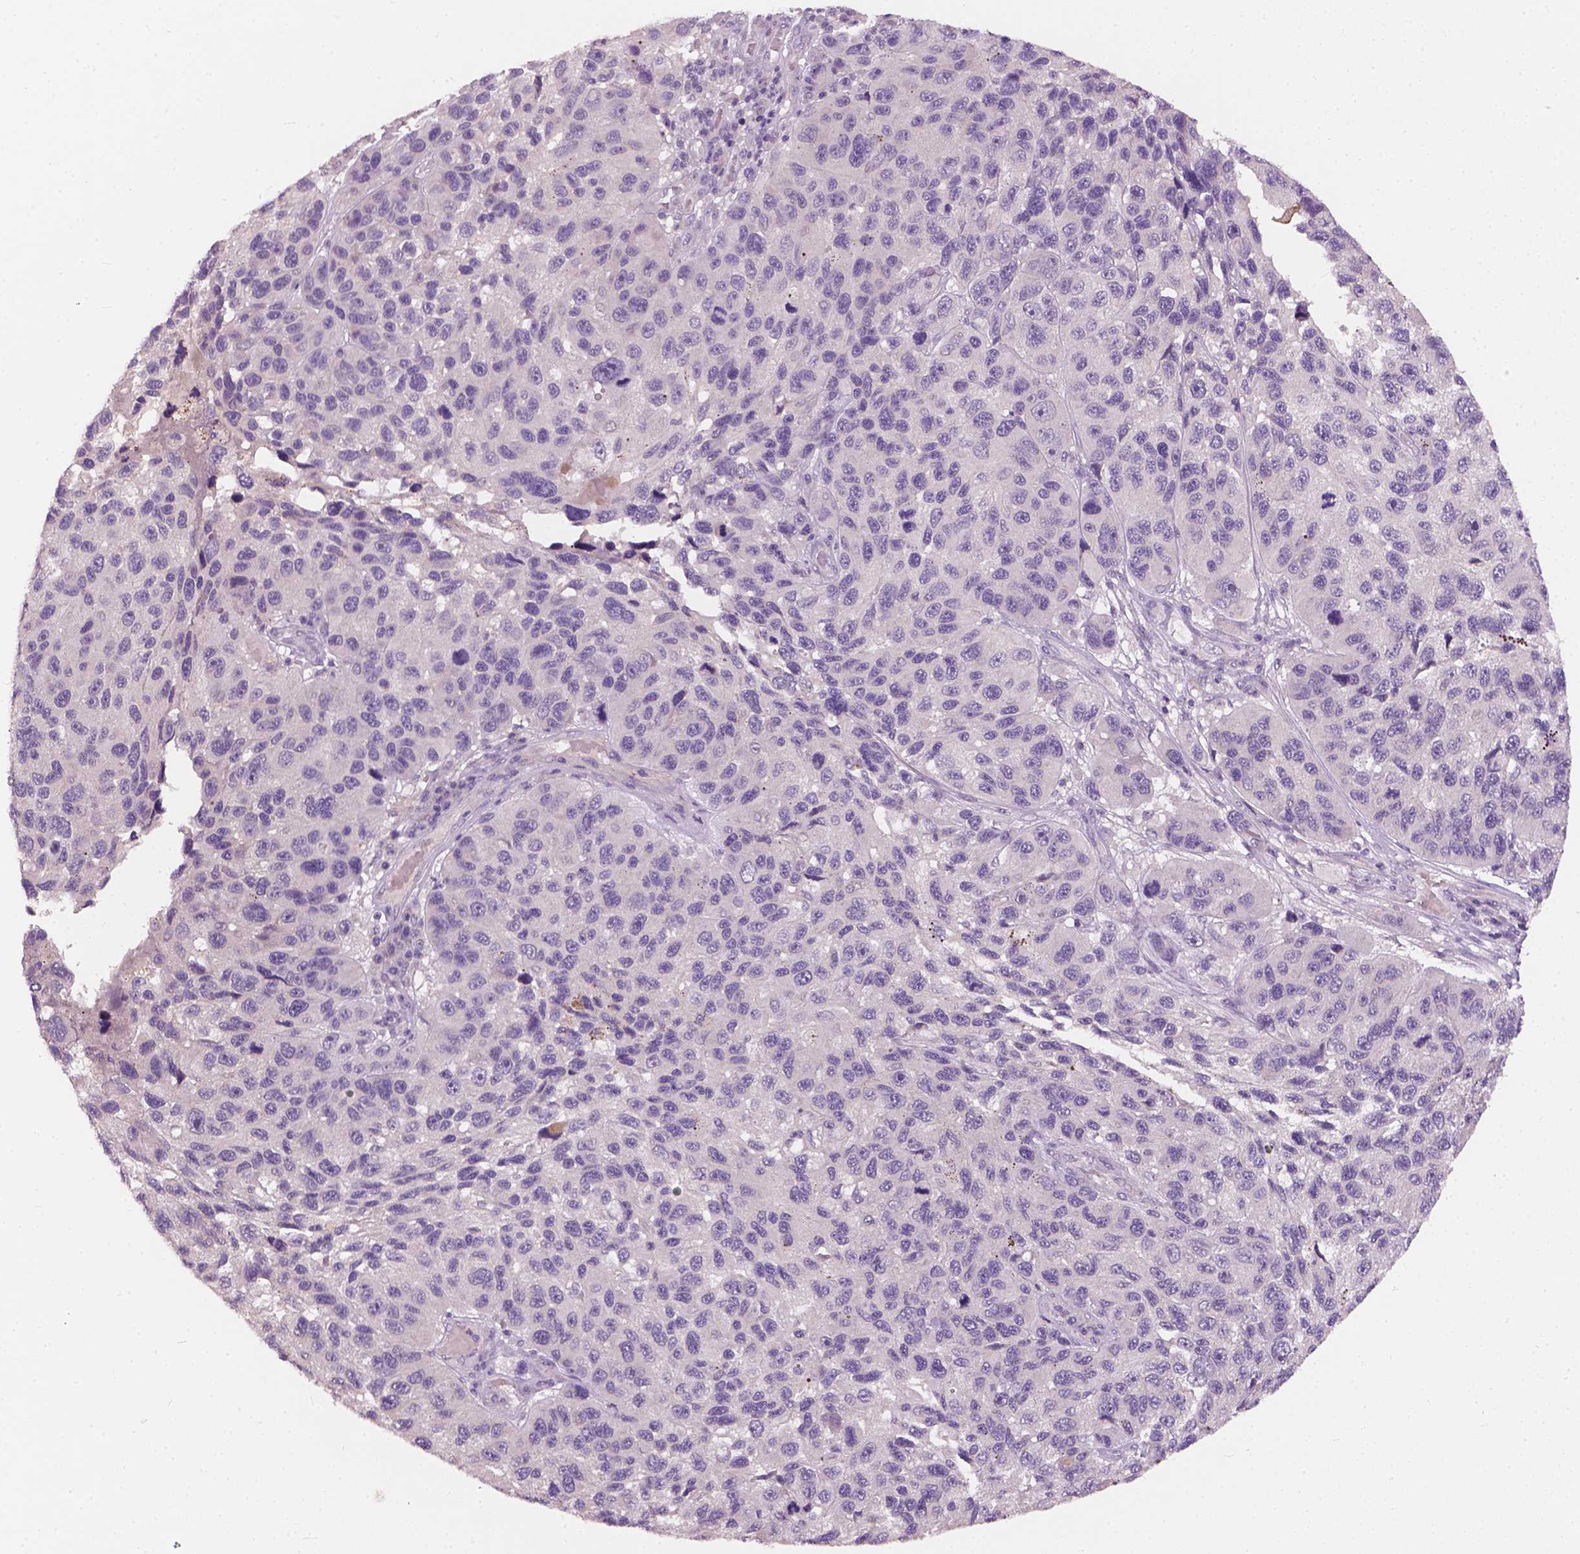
{"staining": {"intensity": "negative", "quantity": "none", "location": "none"}, "tissue": "melanoma", "cell_type": "Tumor cells", "image_type": "cancer", "snomed": [{"axis": "morphology", "description": "Malignant melanoma, NOS"}, {"axis": "topography", "description": "Skin"}], "caption": "Immunohistochemistry histopathology image of neoplastic tissue: melanoma stained with DAB (3,3'-diaminobenzidine) demonstrates no significant protein expression in tumor cells.", "gene": "KRT17", "patient": {"sex": "male", "age": 53}}